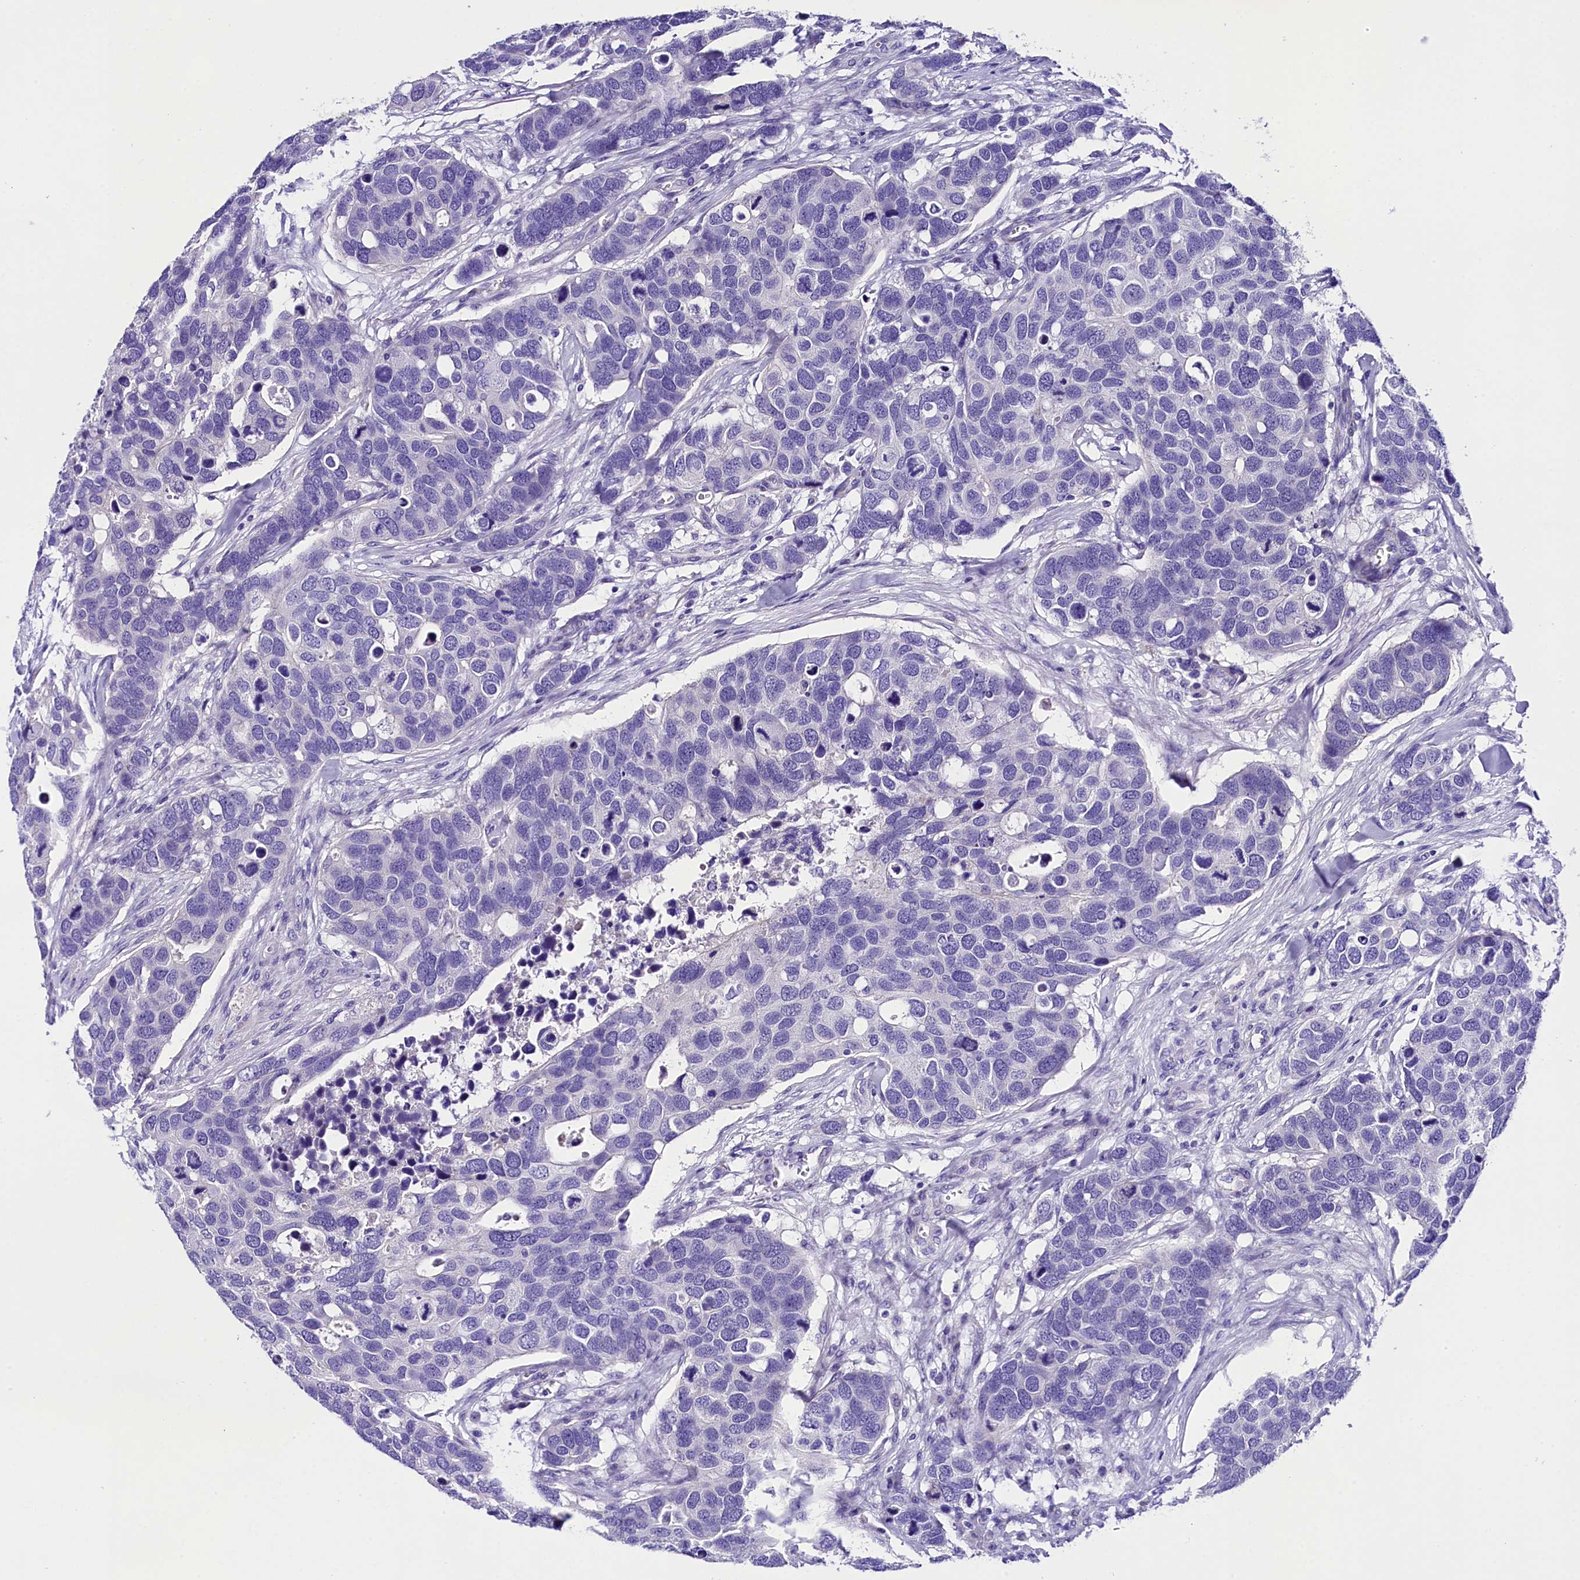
{"staining": {"intensity": "negative", "quantity": "none", "location": "none"}, "tissue": "breast cancer", "cell_type": "Tumor cells", "image_type": "cancer", "snomed": [{"axis": "morphology", "description": "Duct carcinoma"}, {"axis": "topography", "description": "Breast"}], "caption": "Protein analysis of breast cancer exhibits no significant staining in tumor cells.", "gene": "SOD3", "patient": {"sex": "female", "age": 83}}